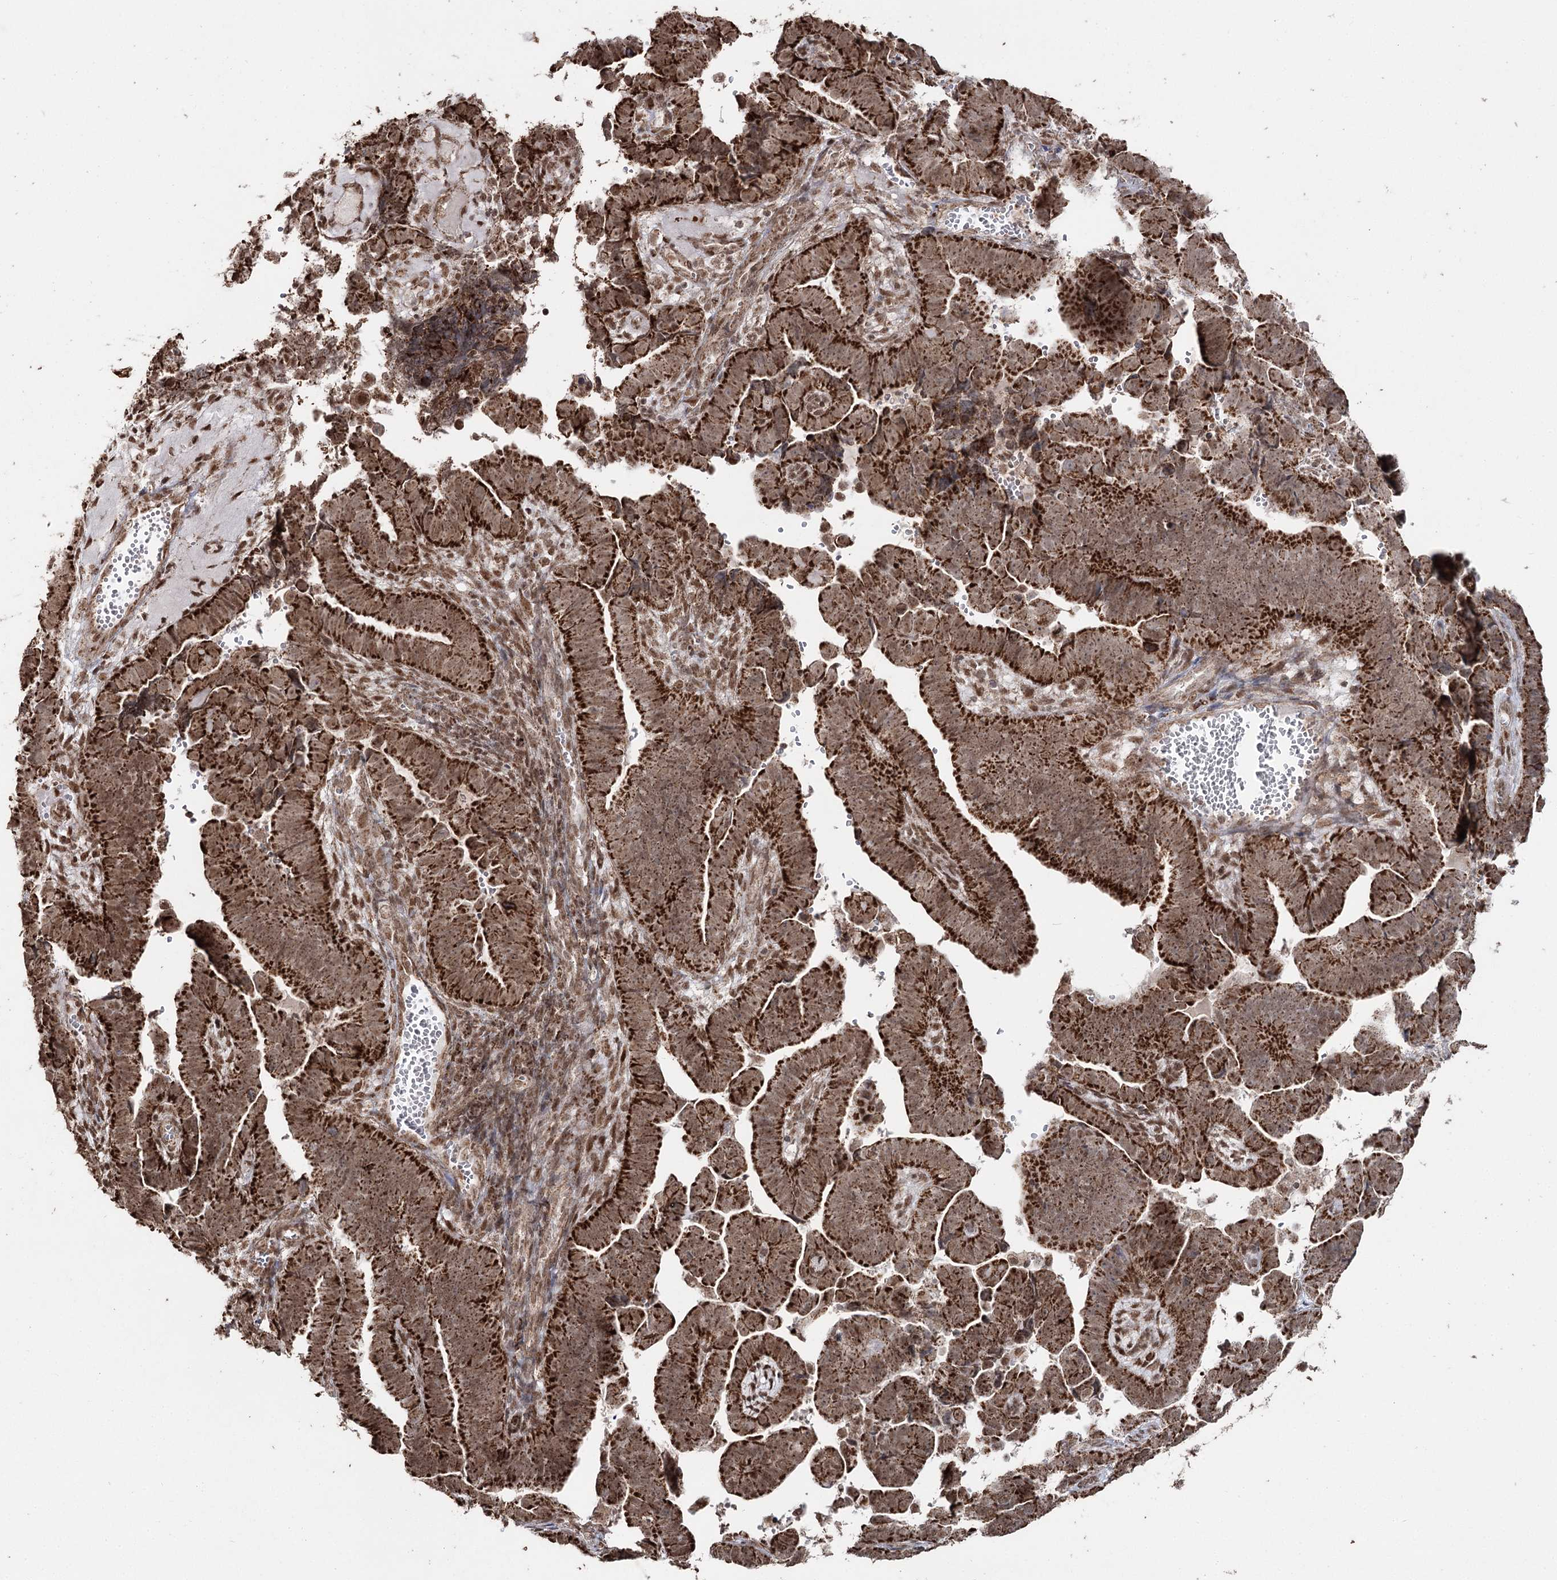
{"staining": {"intensity": "strong", "quantity": ">75%", "location": "cytoplasmic/membranous"}, "tissue": "endometrial cancer", "cell_type": "Tumor cells", "image_type": "cancer", "snomed": [{"axis": "morphology", "description": "Adenocarcinoma, NOS"}, {"axis": "topography", "description": "Endometrium"}], "caption": "About >75% of tumor cells in human endometrial cancer (adenocarcinoma) demonstrate strong cytoplasmic/membranous protein expression as visualized by brown immunohistochemical staining.", "gene": "PDHX", "patient": {"sex": "female", "age": 75}}